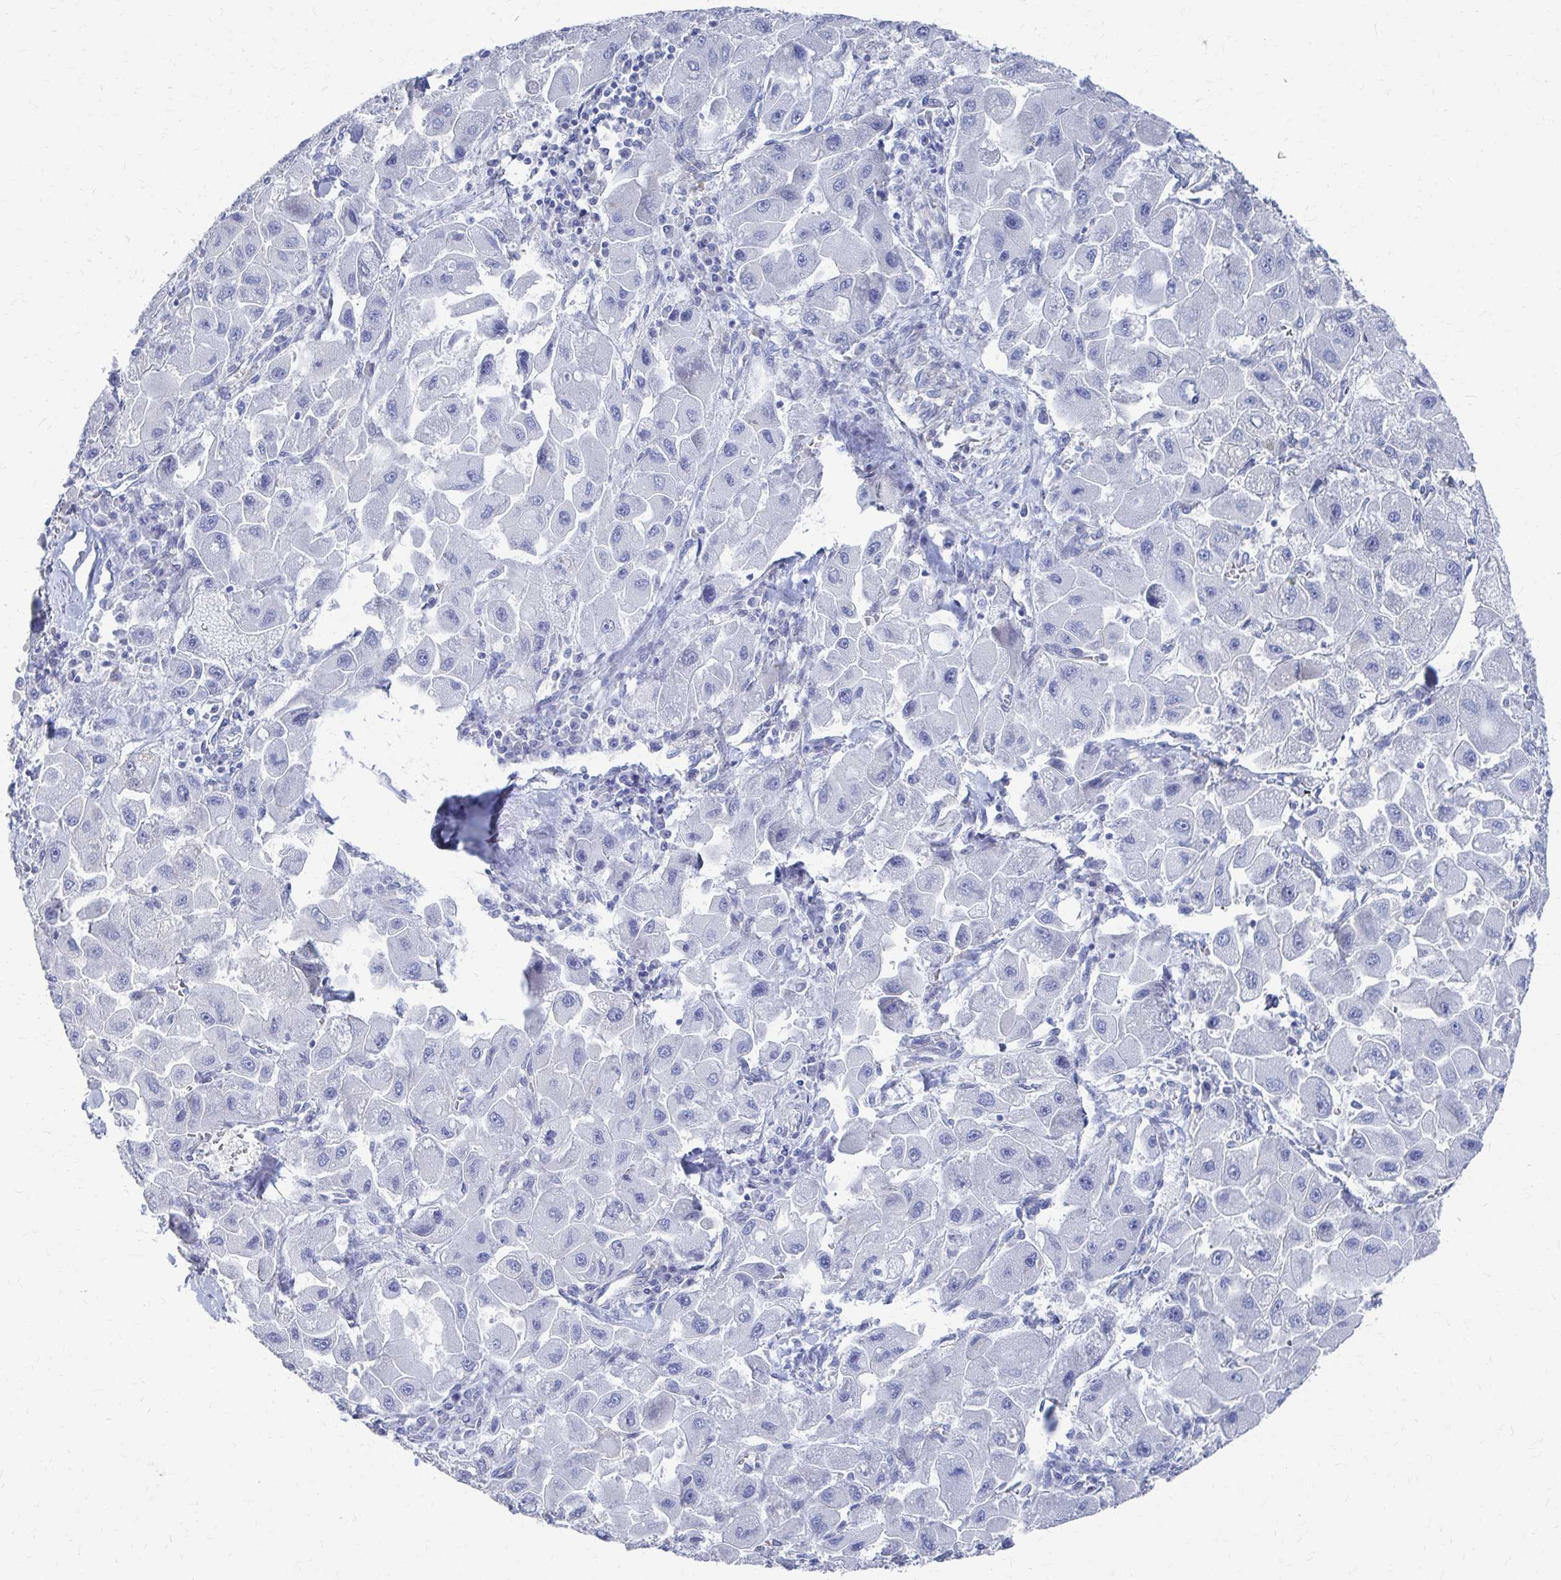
{"staining": {"intensity": "negative", "quantity": "none", "location": "none"}, "tissue": "liver cancer", "cell_type": "Tumor cells", "image_type": "cancer", "snomed": [{"axis": "morphology", "description": "Carcinoma, Hepatocellular, NOS"}, {"axis": "topography", "description": "Liver"}], "caption": "This is an immunohistochemistry (IHC) micrograph of liver cancer. There is no staining in tumor cells.", "gene": "PLEKHG7", "patient": {"sex": "male", "age": 24}}